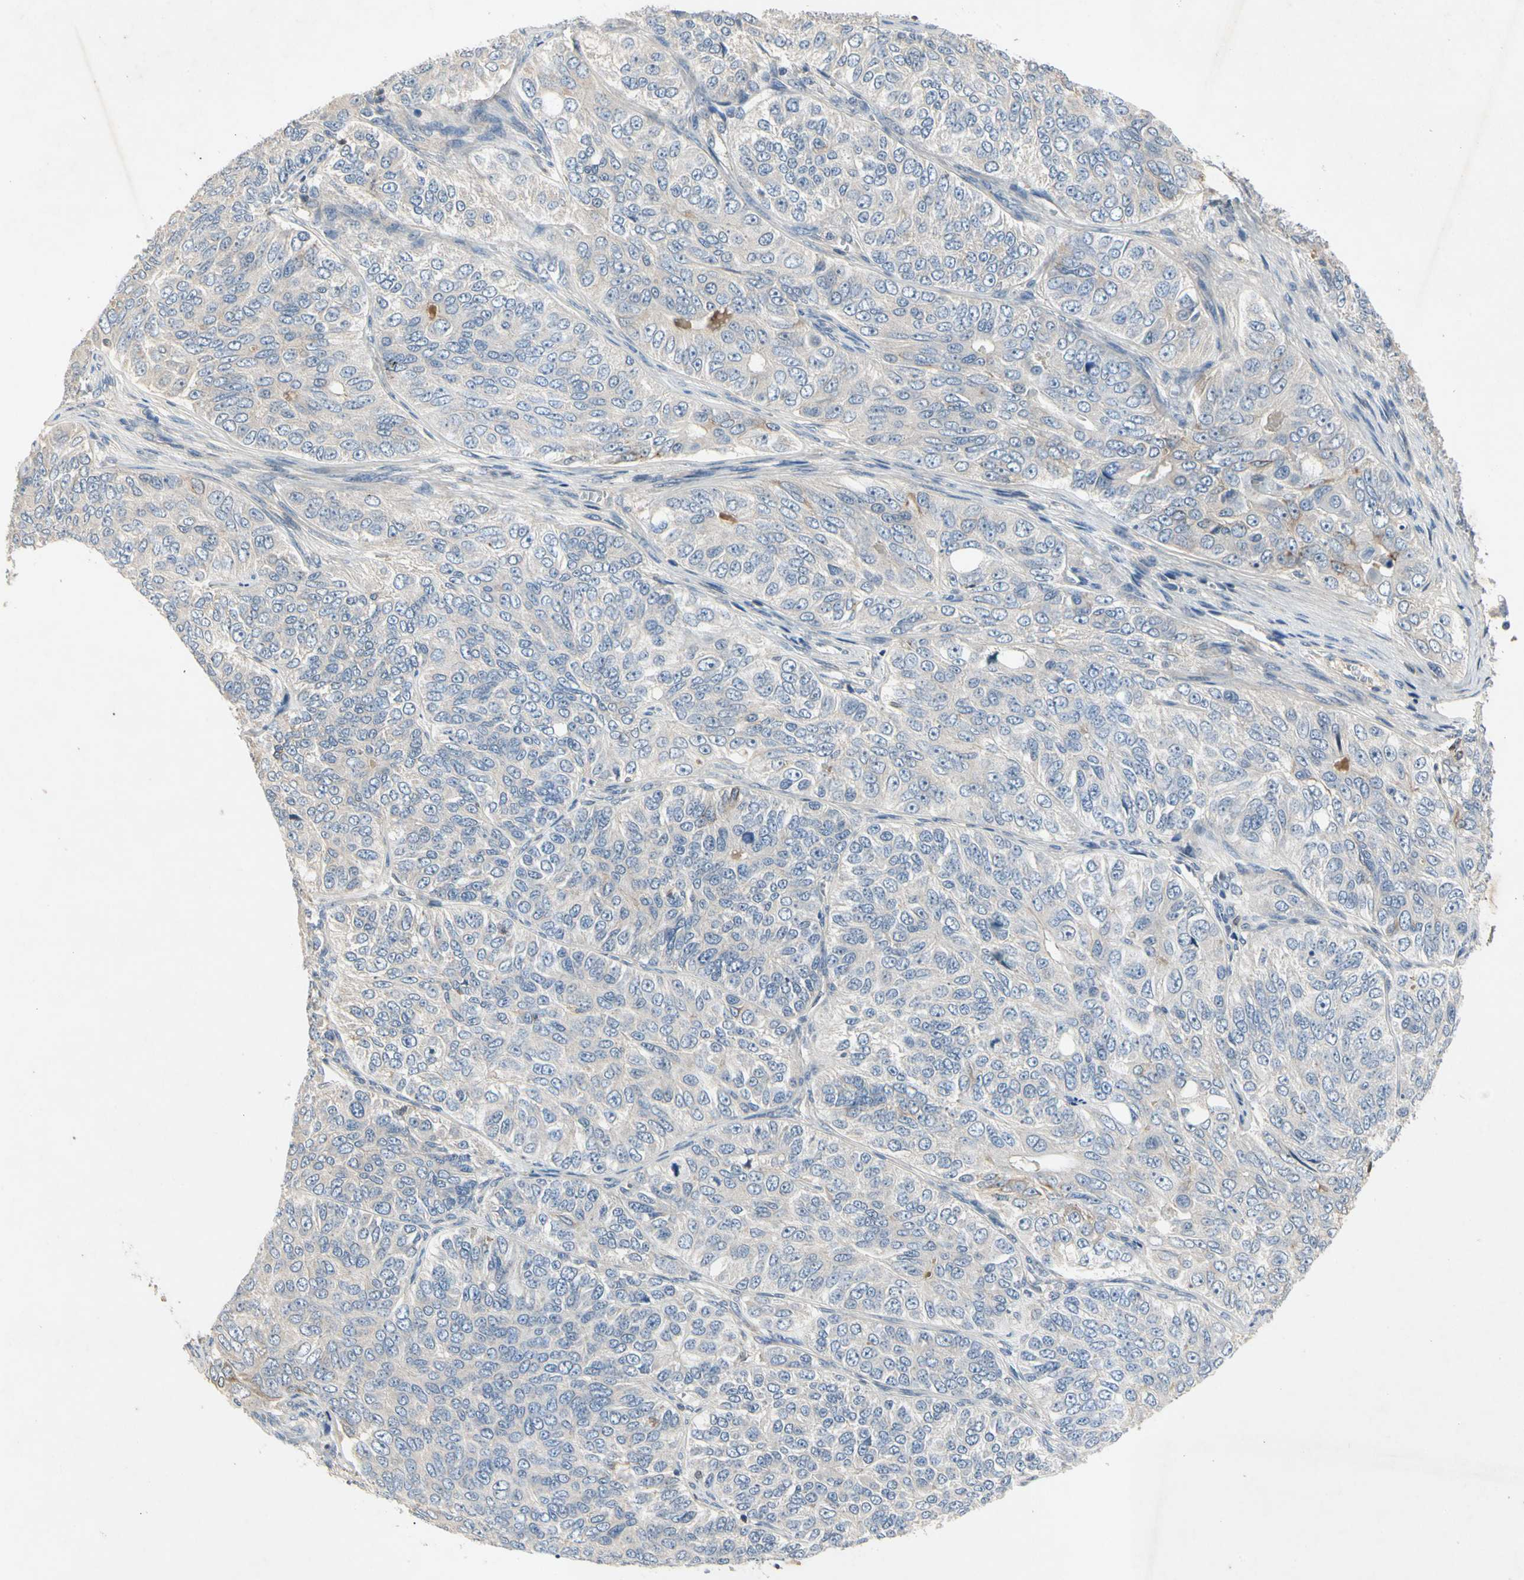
{"staining": {"intensity": "negative", "quantity": "none", "location": "none"}, "tissue": "ovarian cancer", "cell_type": "Tumor cells", "image_type": "cancer", "snomed": [{"axis": "morphology", "description": "Carcinoma, endometroid"}, {"axis": "topography", "description": "Ovary"}], "caption": "IHC image of ovarian cancer stained for a protein (brown), which exhibits no expression in tumor cells.", "gene": "CRTAC1", "patient": {"sex": "female", "age": 51}}